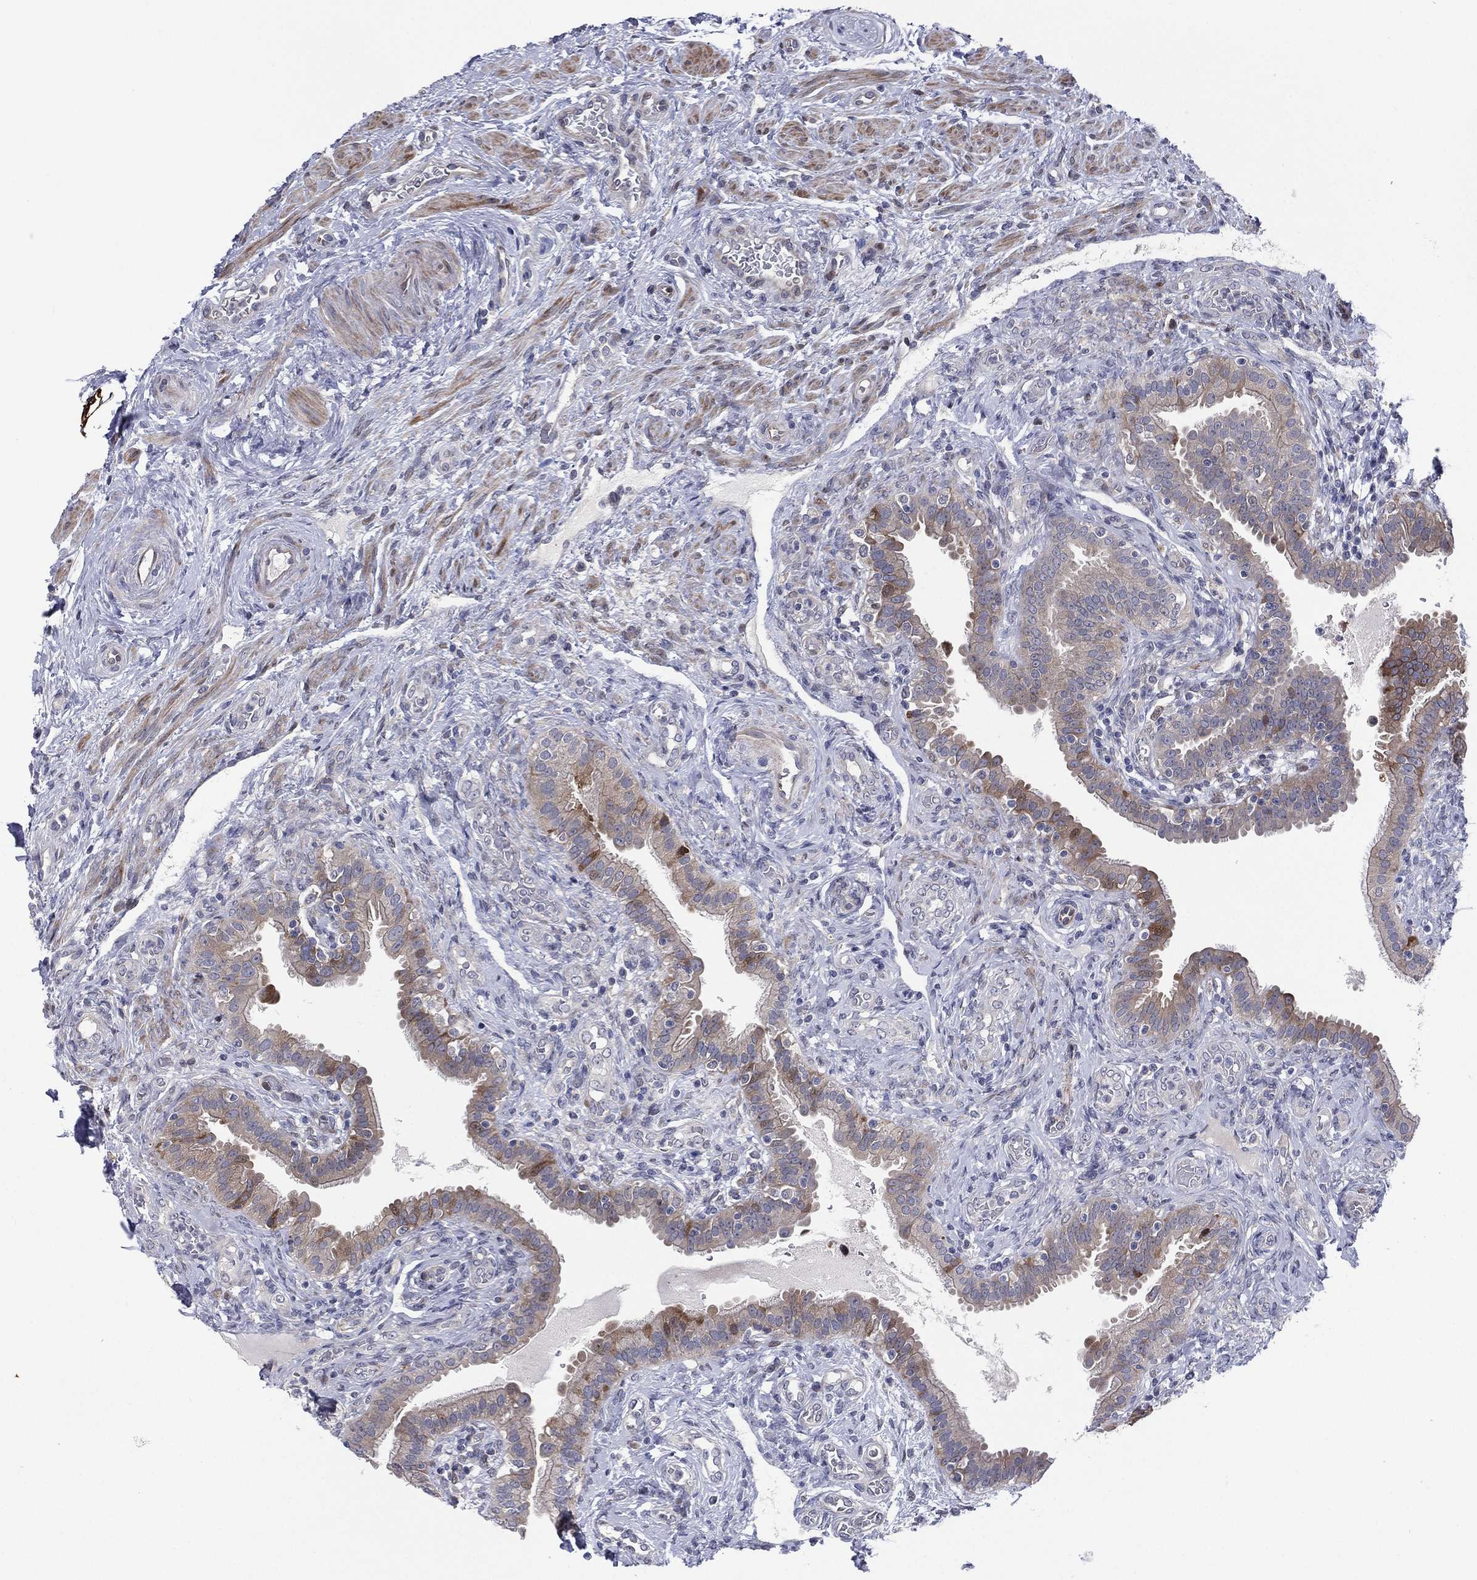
{"staining": {"intensity": "moderate", "quantity": "<25%", "location": "cytoplasmic/membranous"}, "tissue": "fallopian tube", "cell_type": "Glandular cells", "image_type": "normal", "snomed": [{"axis": "morphology", "description": "Normal tissue, NOS"}, {"axis": "topography", "description": "Fallopian tube"}], "caption": "Protein staining reveals moderate cytoplasmic/membranous positivity in approximately <25% of glandular cells in normal fallopian tube. (Stains: DAB (3,3'-diaminobenzidine) in brown, nuclei in blue, Microscopy: brightfield microscopy at high magnification).", "gene": "UTP14A", "patient": {"sex": "female", "age": 41}}